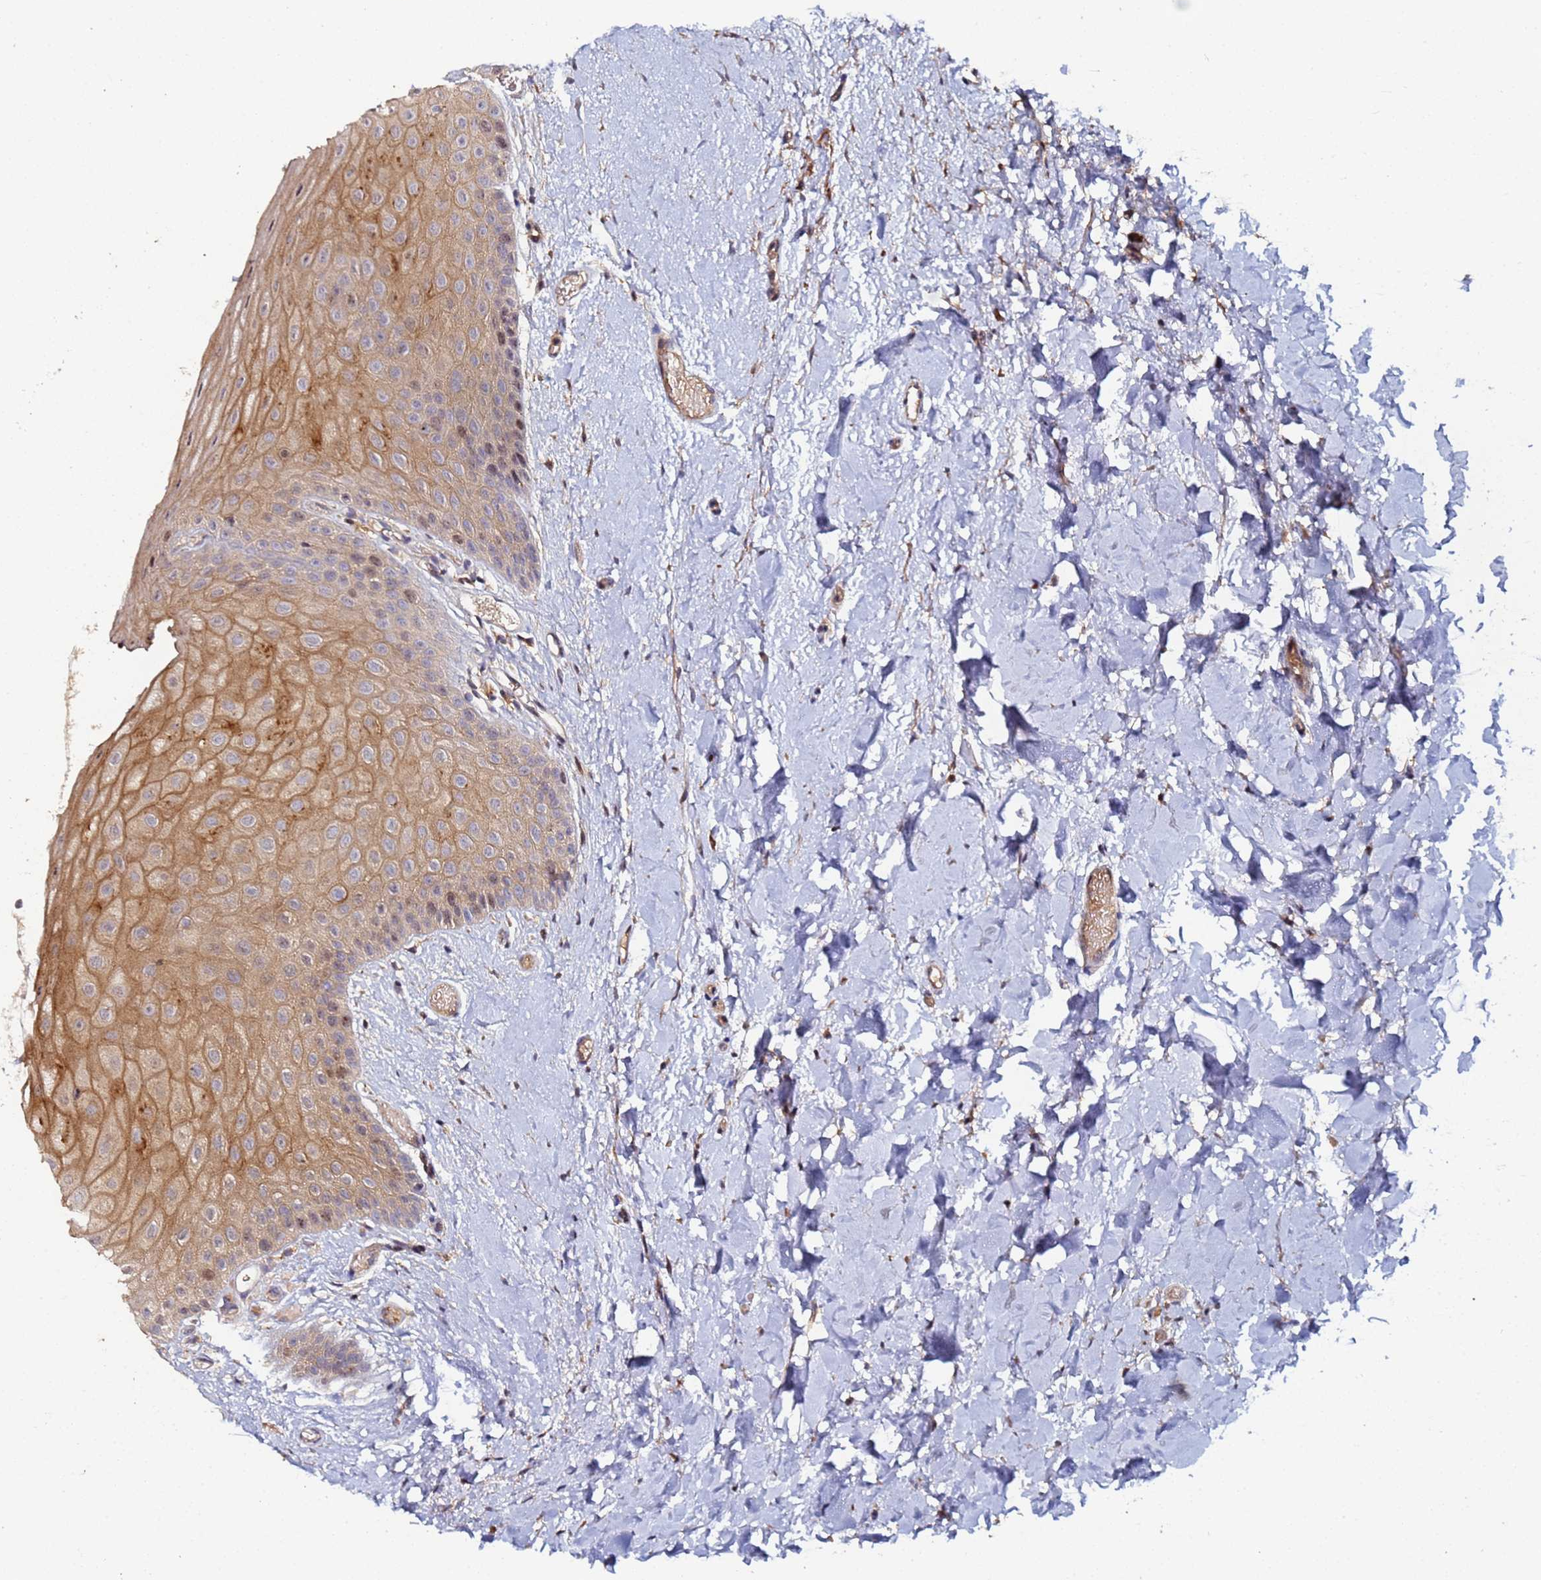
{"staining": {"intensity": "moderate", "quantity": ">75%", "location": "cytoplasmic/membranous,nuclear"}, "tissue": "oral mucosa", "cell_type": "Squamous epithelial cells", "image_type": "normal", "snomed": [{"axis": "morphology", "description": "Normal tissue, NOS"}, {"axis": "topography", "description": "Oral tissue"}], "caption": "Oral mucosa stained with DAB IHC demonstrates medium levels of moderate cytoplasmic/membranous,nuclear staining in about >75% of squamous epithelial cells. Nuclei are stained in blue.", "gene": "OSER1", "patient": {"sex": "female", "age": 67}}